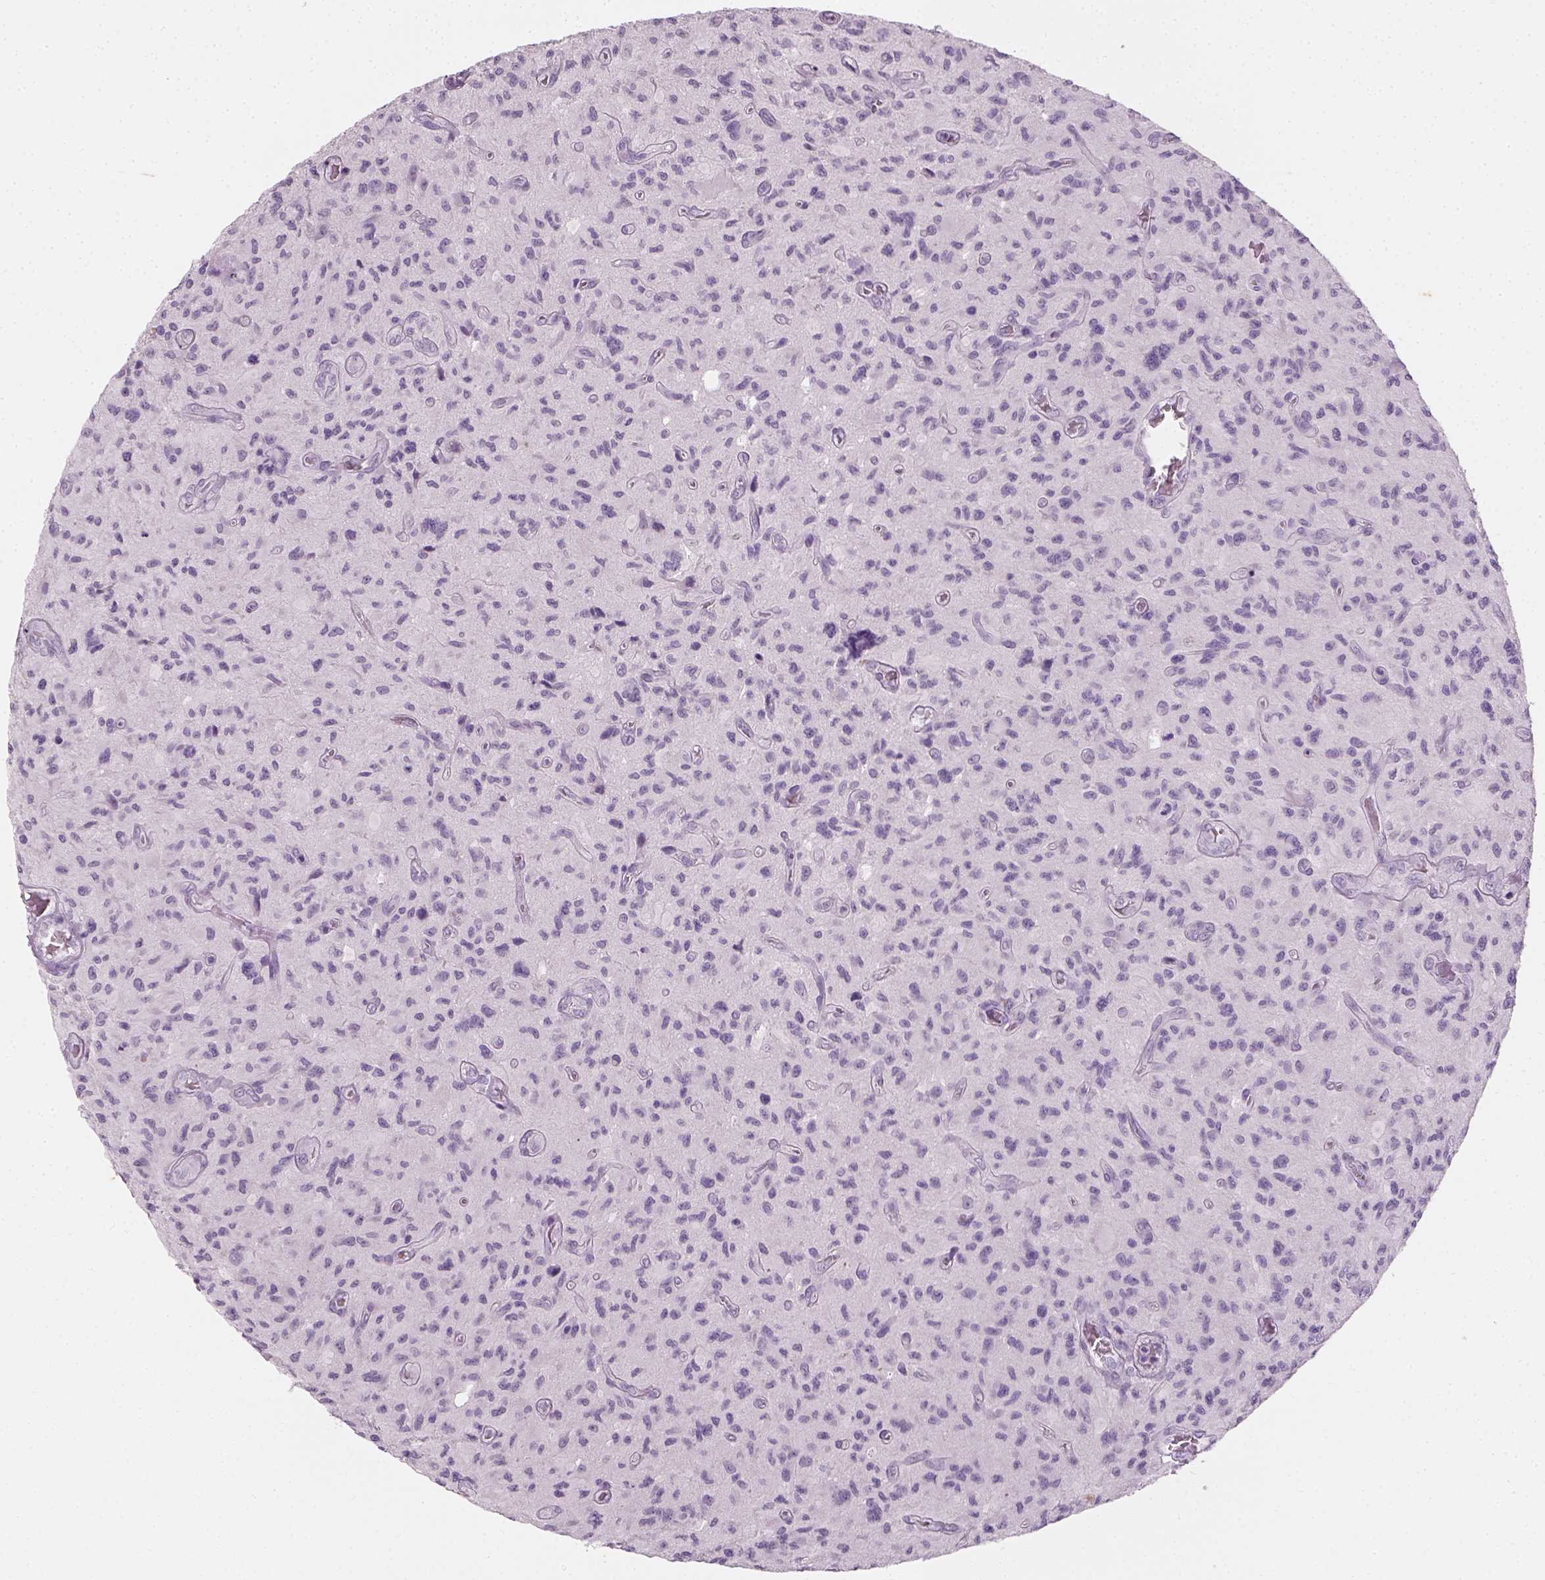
{"staining": {"intensity": "negative", "quantity": "none", "location": "none"}, "tissue": "glioma", "cell_type": "Tumor cells", "image_type": "cancer", "snomed": [{"axis": "morphology", "description": "Glioma, malignant, NOS"}, {"axis": "morphology", "description": "Glioma, malignant, High grade"}, {"axis": "topography", "description": "Brain"}], "caption": "Immunohistochemical staining of human glioma reveals no significant staining in tumor cells.", "gene": "TH", "patient": {"sex": "female", "age": 71}}